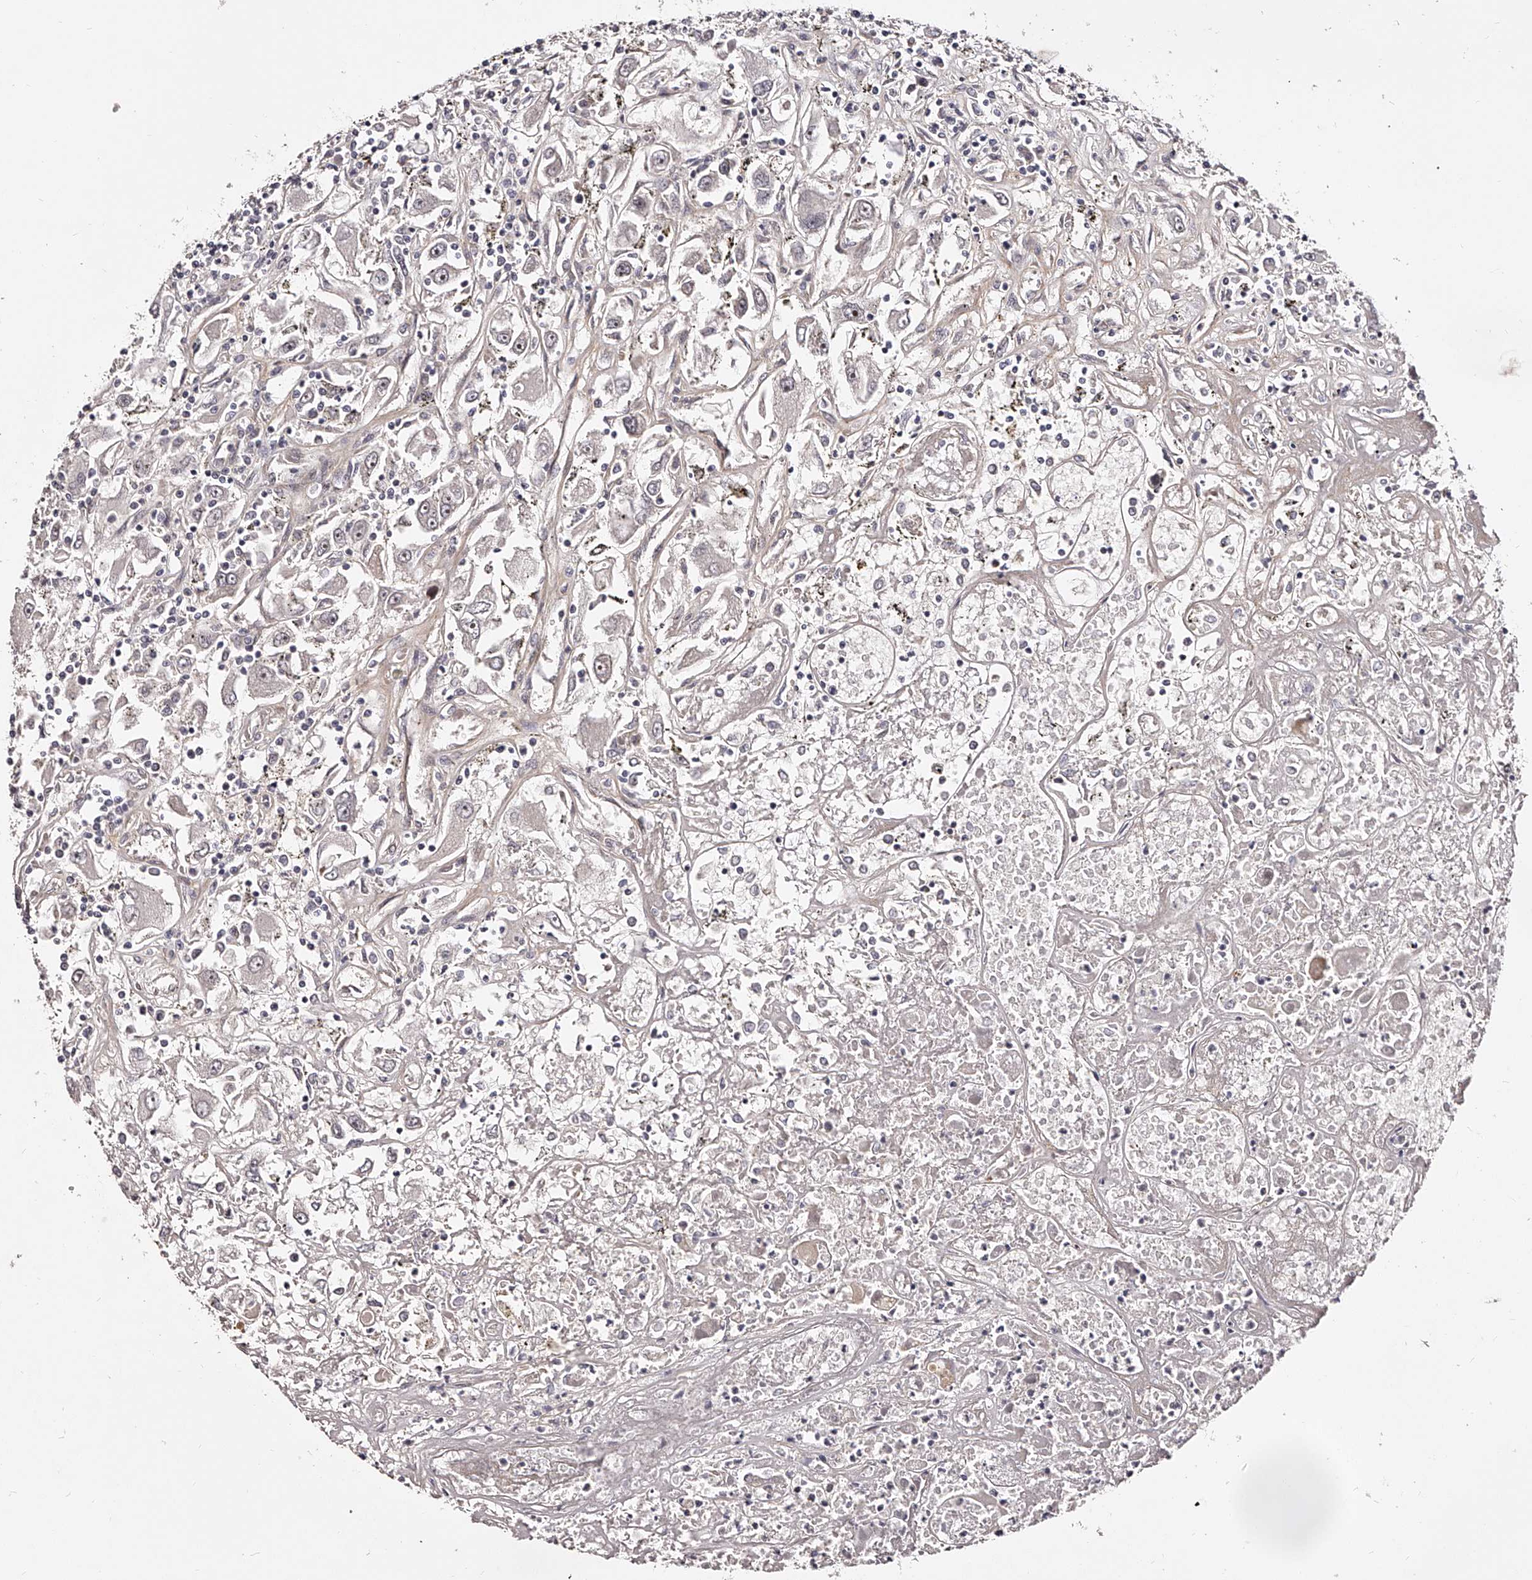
{"staining": {"intensity": "negative", "quantity": "none", "location": "none"}, "tissue": "renal cancer", "cell_type": "Tumor cells", "image_type": "cancer", "snomed": [{"axis": "morphology", "description": "Adenocarcinoma, NOS"}, {"axis": "topography", "description": "Kidney"}], "caption": "DAB (3,3'-diaminobenzidine) immunohistochemical staining of human adenocarcinoma (renal) exhibits no significant expression in tumor cells.", "gene": "ZNF502", "patient": {"sex": "female", "age": 52}}